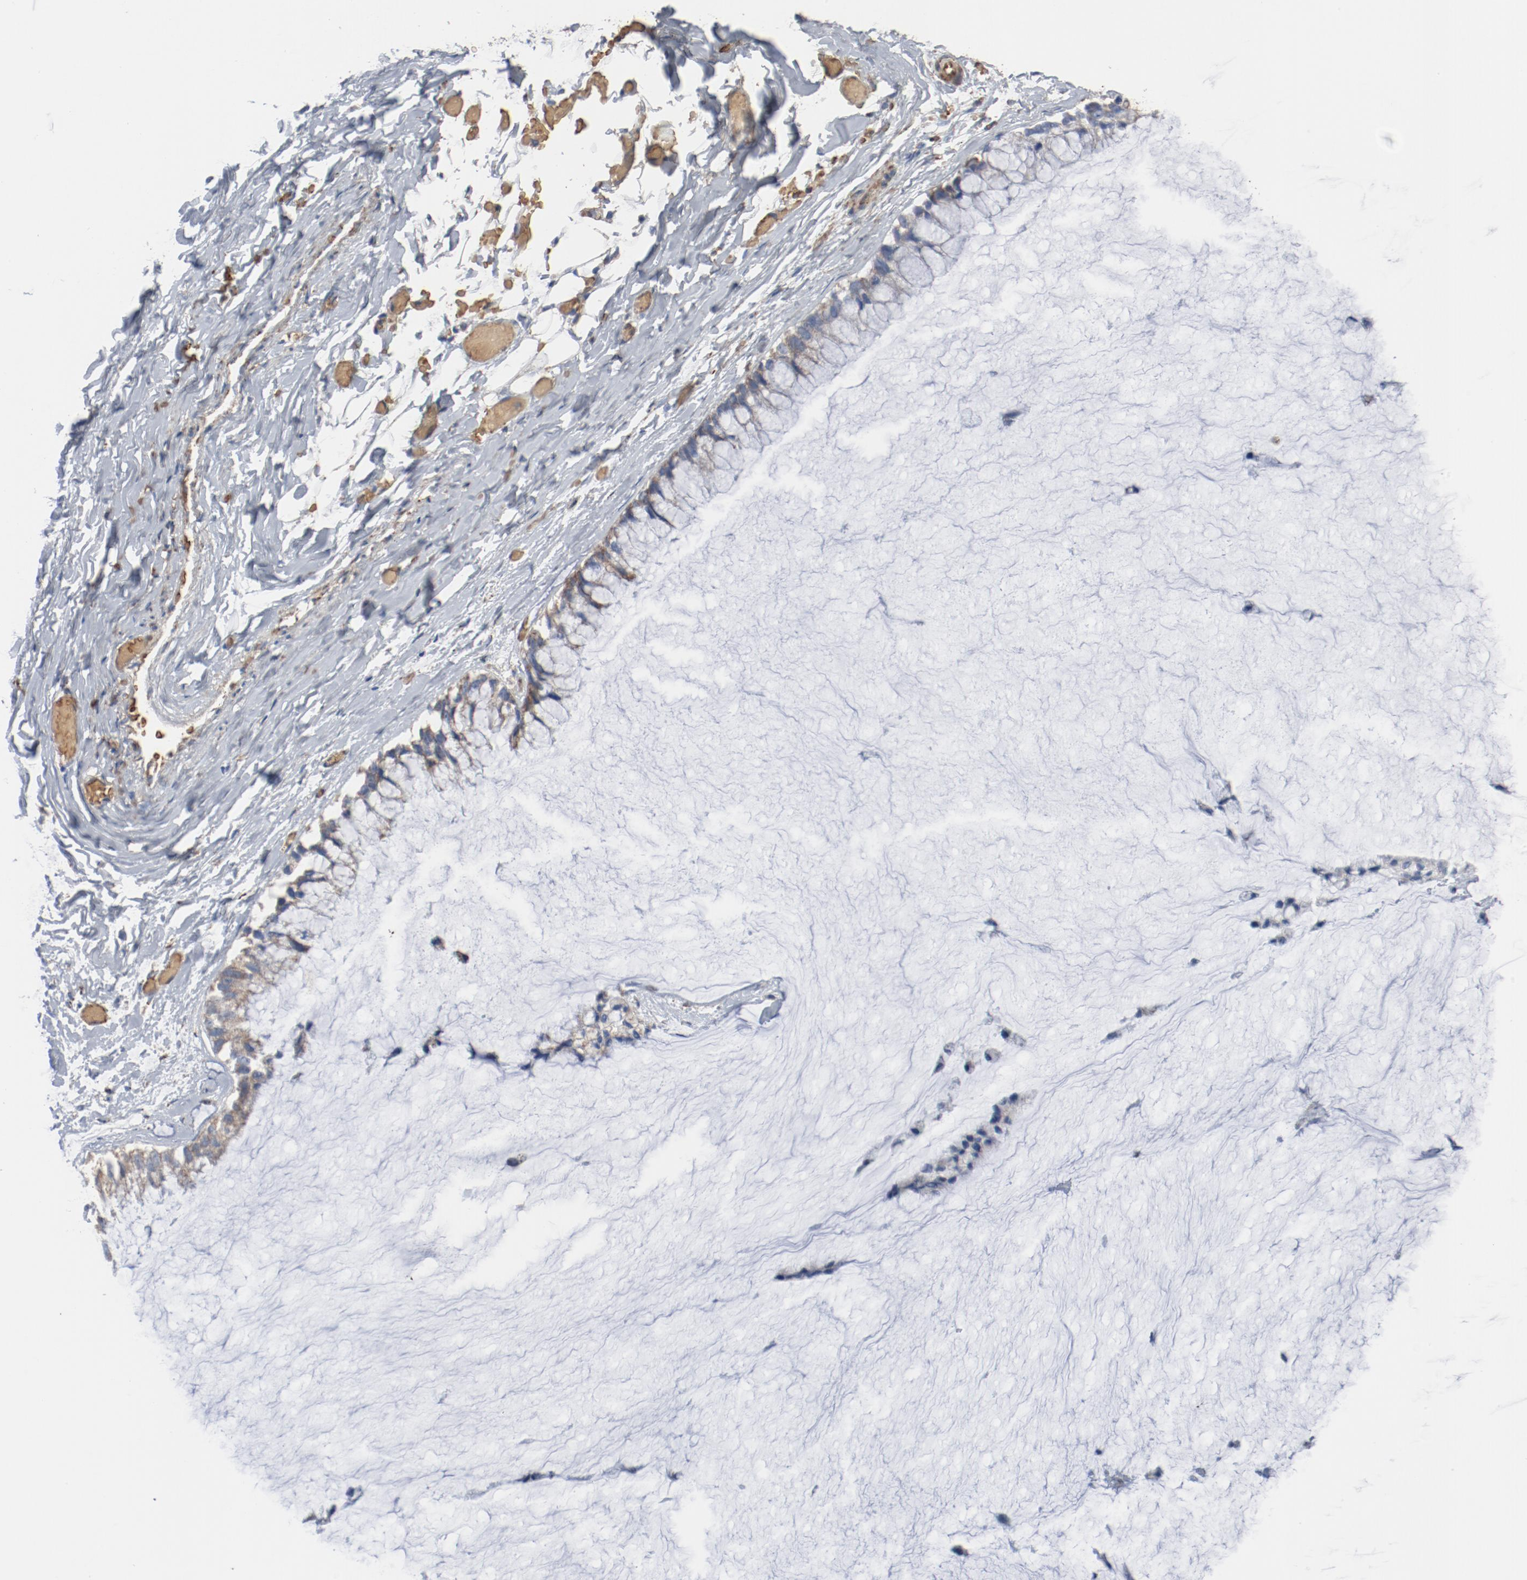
{"staining": {"intensity": "weak", "quantity": ">75%", "location": "cytoplasmic/membranous"}, "tissue": "ovarian cancer", "cell_type": "Tumor cells", "image_type": "cancer", "snomed": [{"axis": "morphology", "description": "Cystadenocarcinoma, mucinous, NOS"}, {"axis": "topography", "description": "Ovary"}], "caption": "A brown stain labels weak cytoplasmic/membranous expression of a protein in human mucinous cystadenocarcinoma (ovarian) tumor cells.", "gene": "NDUFB8", "patient": {"sex": "female", "age": 39}}